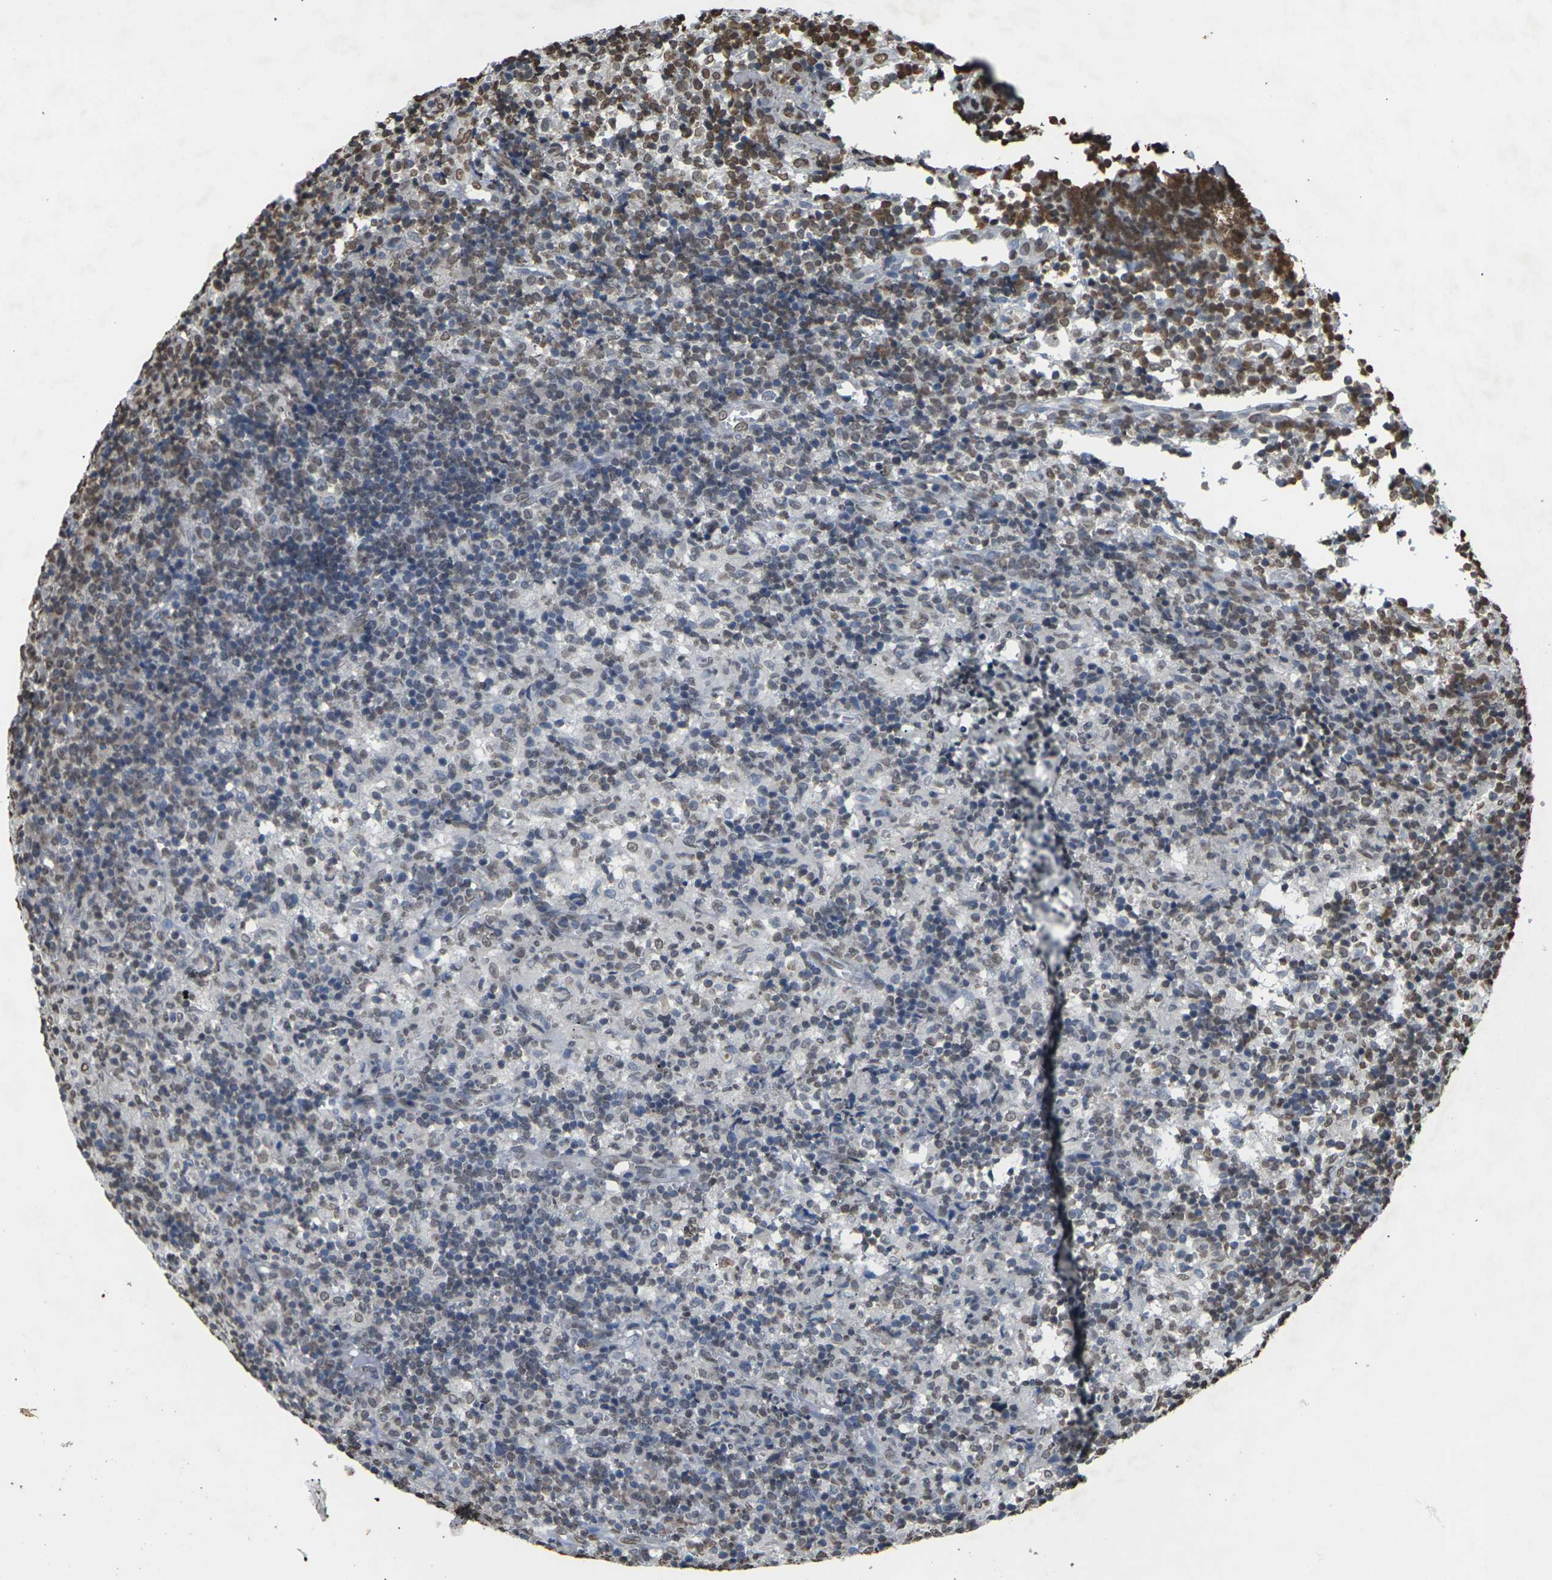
{"staining": {"intensity": "weak", "quantity": "25%-75%", "location": "nuclear"}, "tissue": "lymph node", "cell_type": "Germinal center cells", "image_type": "normal", "snomed": [{"axis": "morphology", "description": "Normal tissue, NOS"}, {"axis": "morphology", "description": "Inflammation, NOS"}, {"axis": "topography", "description": "Lymph node"}], "caption": "An image showing weak nuclear staining in about 25%-75% of germinal center cells in unremarkable lymph node, as visualized by brown immunohistochemical staining.", "gene": "EMSY", "patient": {"sex": "male", "age": 55}}